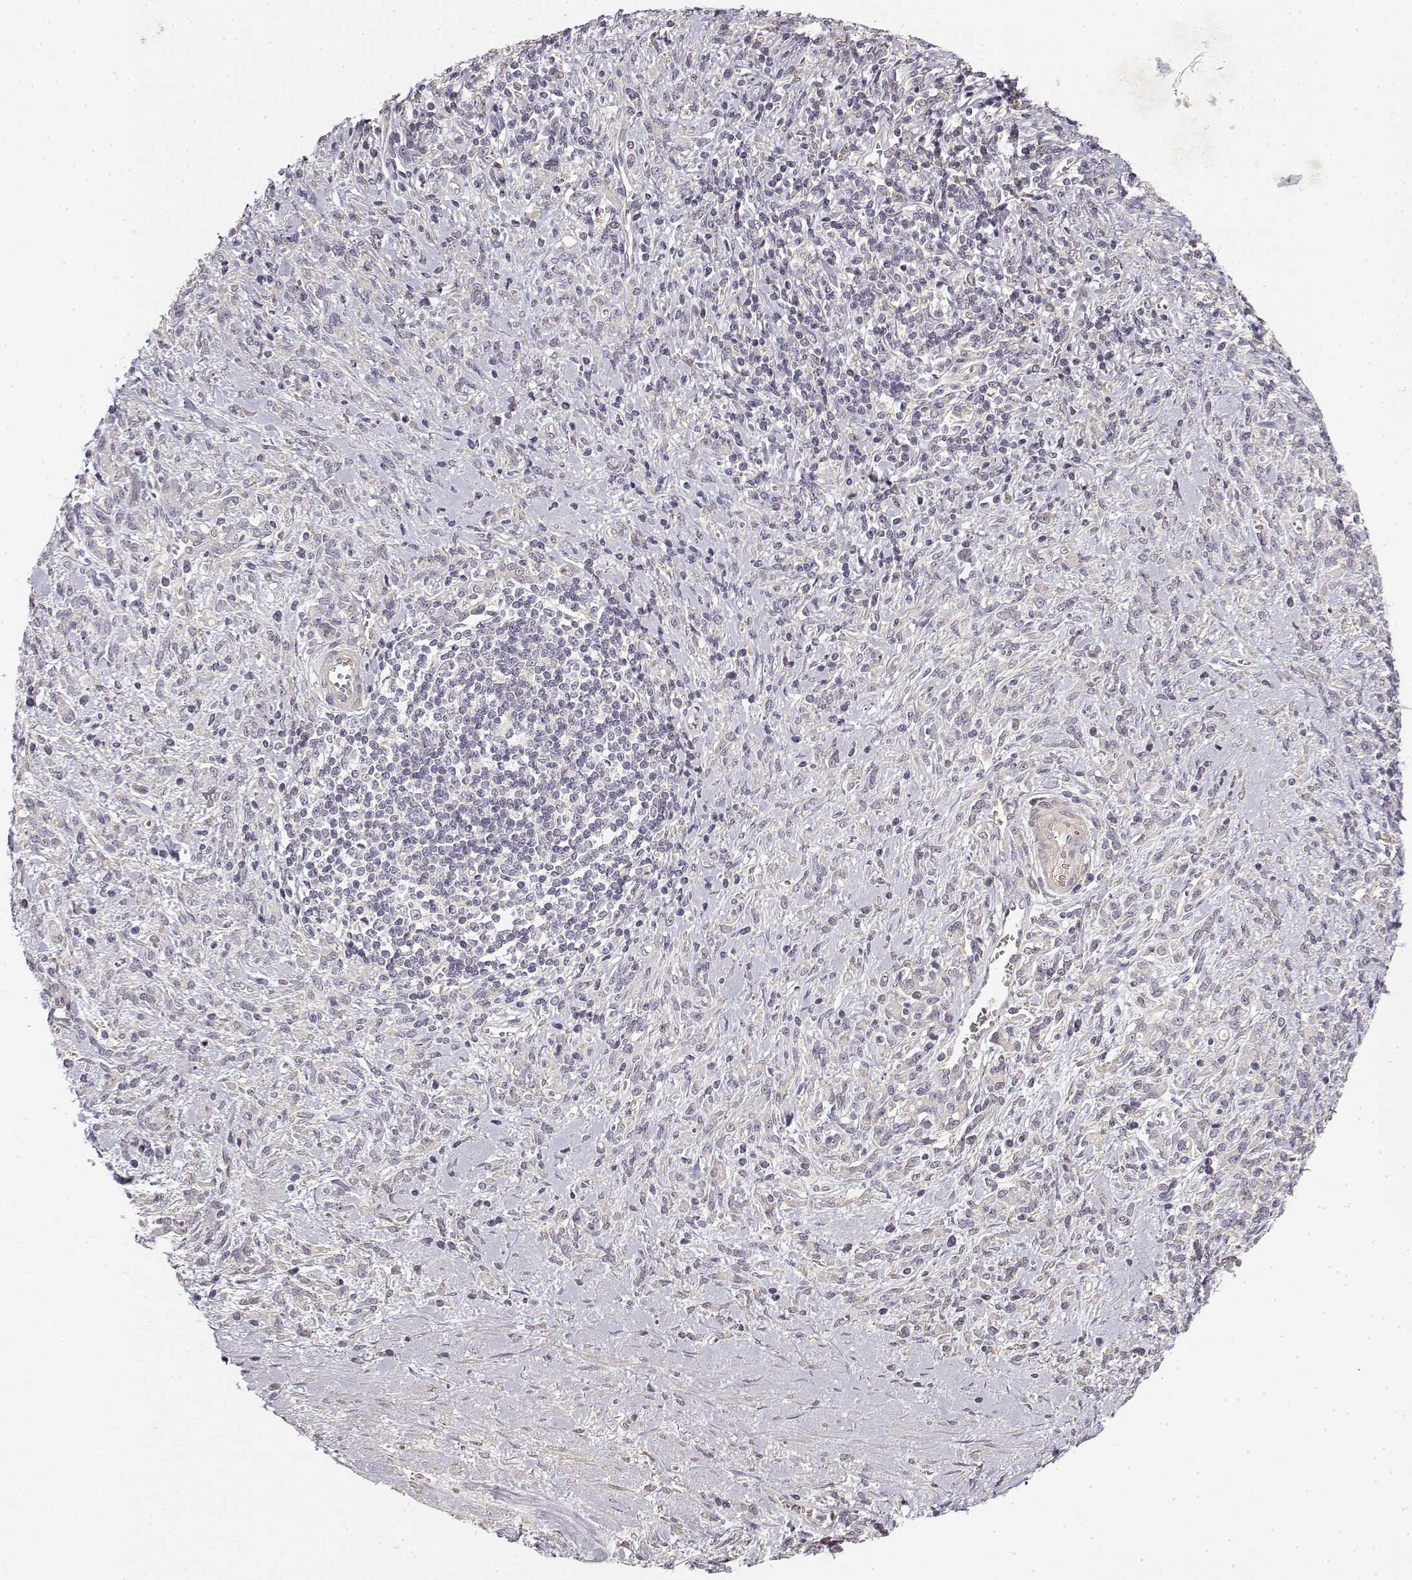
{"staining": {"intensity": "negative", "quantity": "none", "location": "none"}, "tissue": "stomach cancer", "cell_type": "Tumor cells", "image_type": "cancer", "snomed": [{"axis": "morphology", "description": "Adenocarcinoma, NOS"}, {"axis": "topography", "description": "Stomach"}], "caption": "Tumor cells are negative for protein expression in human stomach adenocarcinoma.", "gene": "MED12L", "patient": {"sex": "female", "age": 57}}